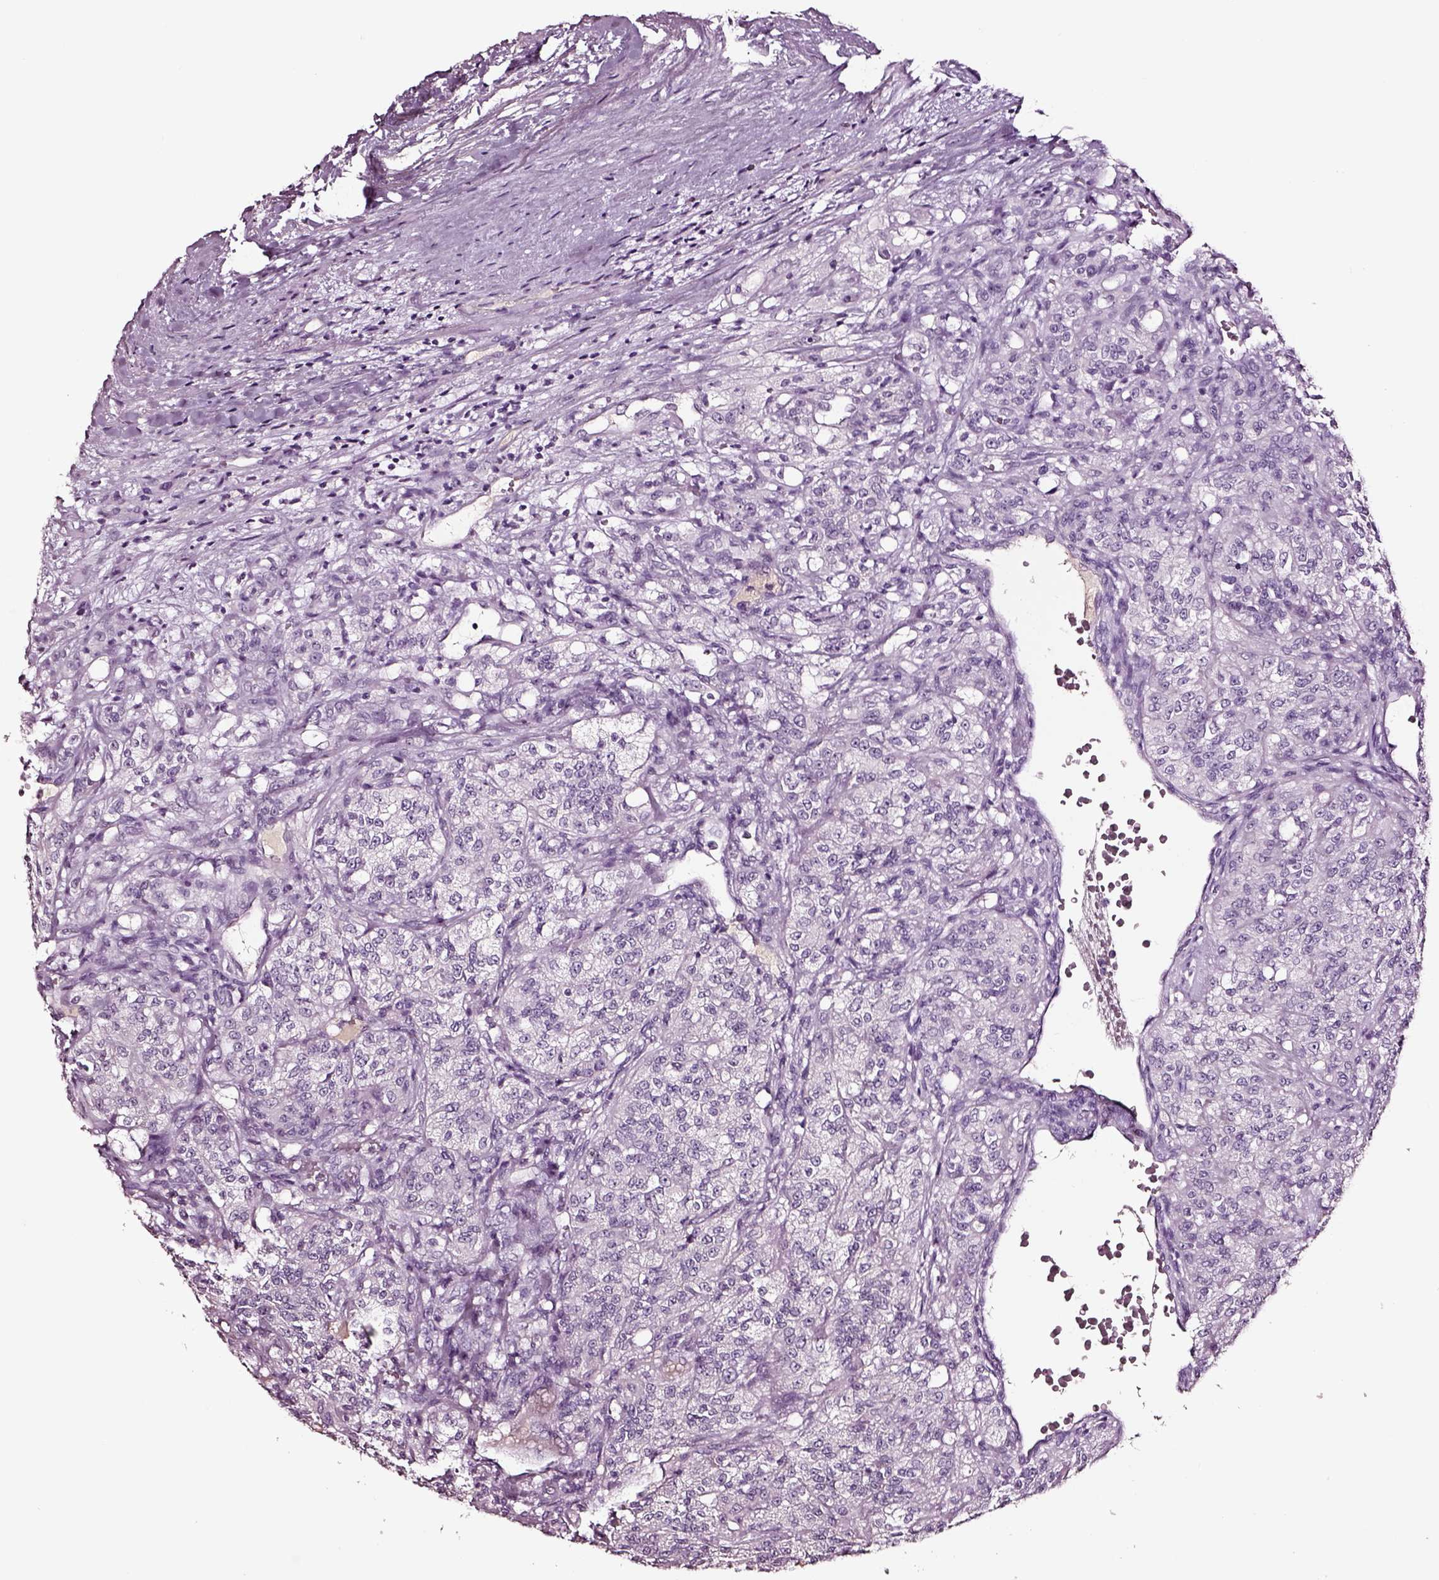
{"staining": {"intensity": "negative", "quantity": "none", "location": "none"}, "tissue": "renal cancer", "cell_type": "Tumor cells", "image_type": "cancer", "snomed": [{"axis": "morphology", "description": "Adenocarcinoma, NOS"}, {"axis": "topography", "description": "Kidney"}], "caption": "Renal adenocarcinoma stained for a protein using IHC demonstrates no positivity tumor cells.", "gene": "SMIM17", "patient": {"sex": "female", "age": 63}}